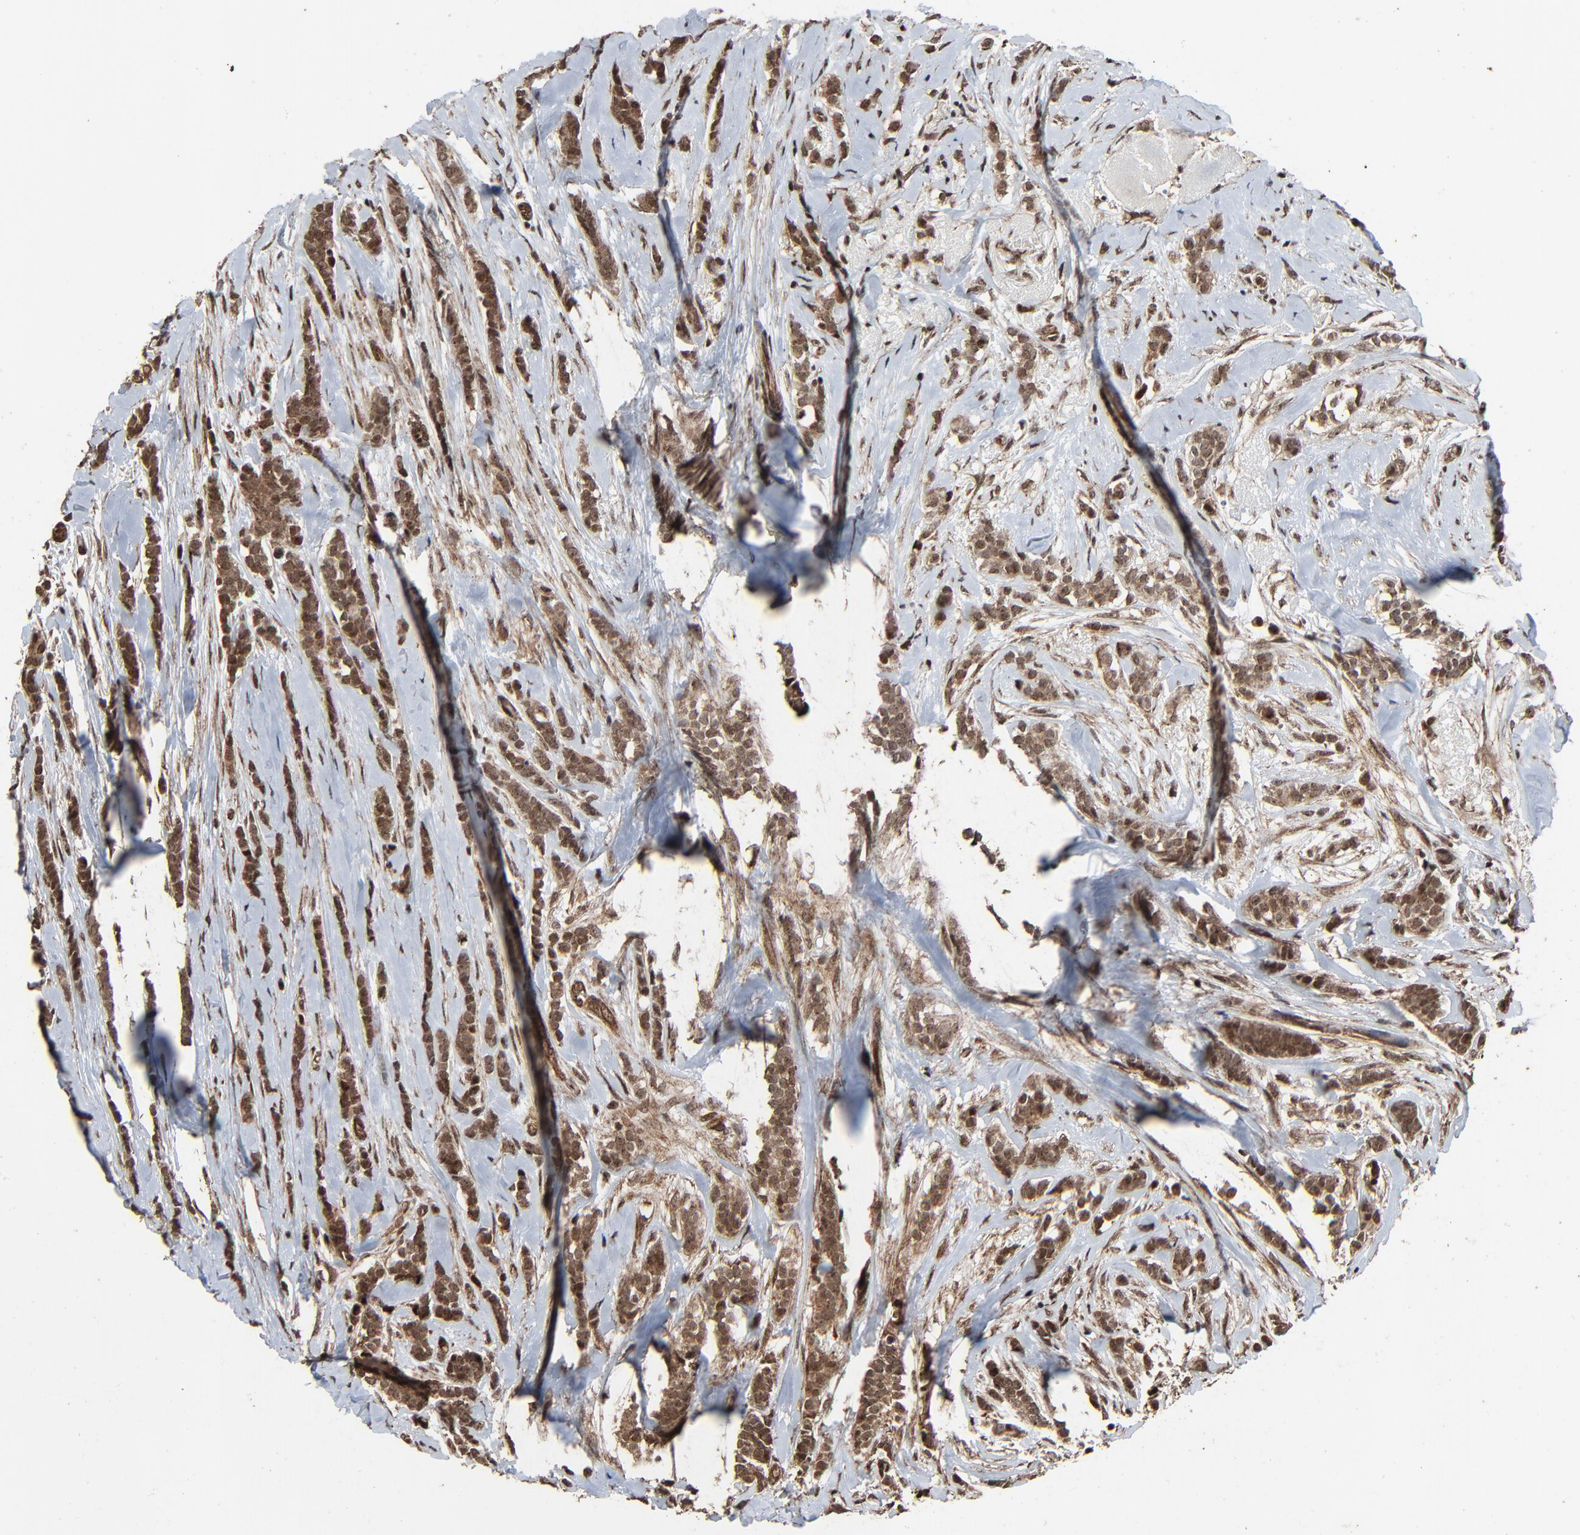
{"staining": {"intensity": "moderate", "quantity": ">75%", "location": "cytoplasmic/membranous,nuclear"}, "tissue": "breast cancer", "cell_type": "Tumor cells", "image_type": "cancer", "snomed": [{"axis": "morphology", "description": "Lobular carcinoma"}, {"axis": "topography", "description": "Breast"}], "caption": "The micrograph displays immunohistochemical staining of breast lobular carcinoma. There is moderate cytoplasmic/membranous and nuclear expression is present in about >75% of tumor cells.", "gene": "RHOJ", "patient": {"sex": "female", "age": 56}}